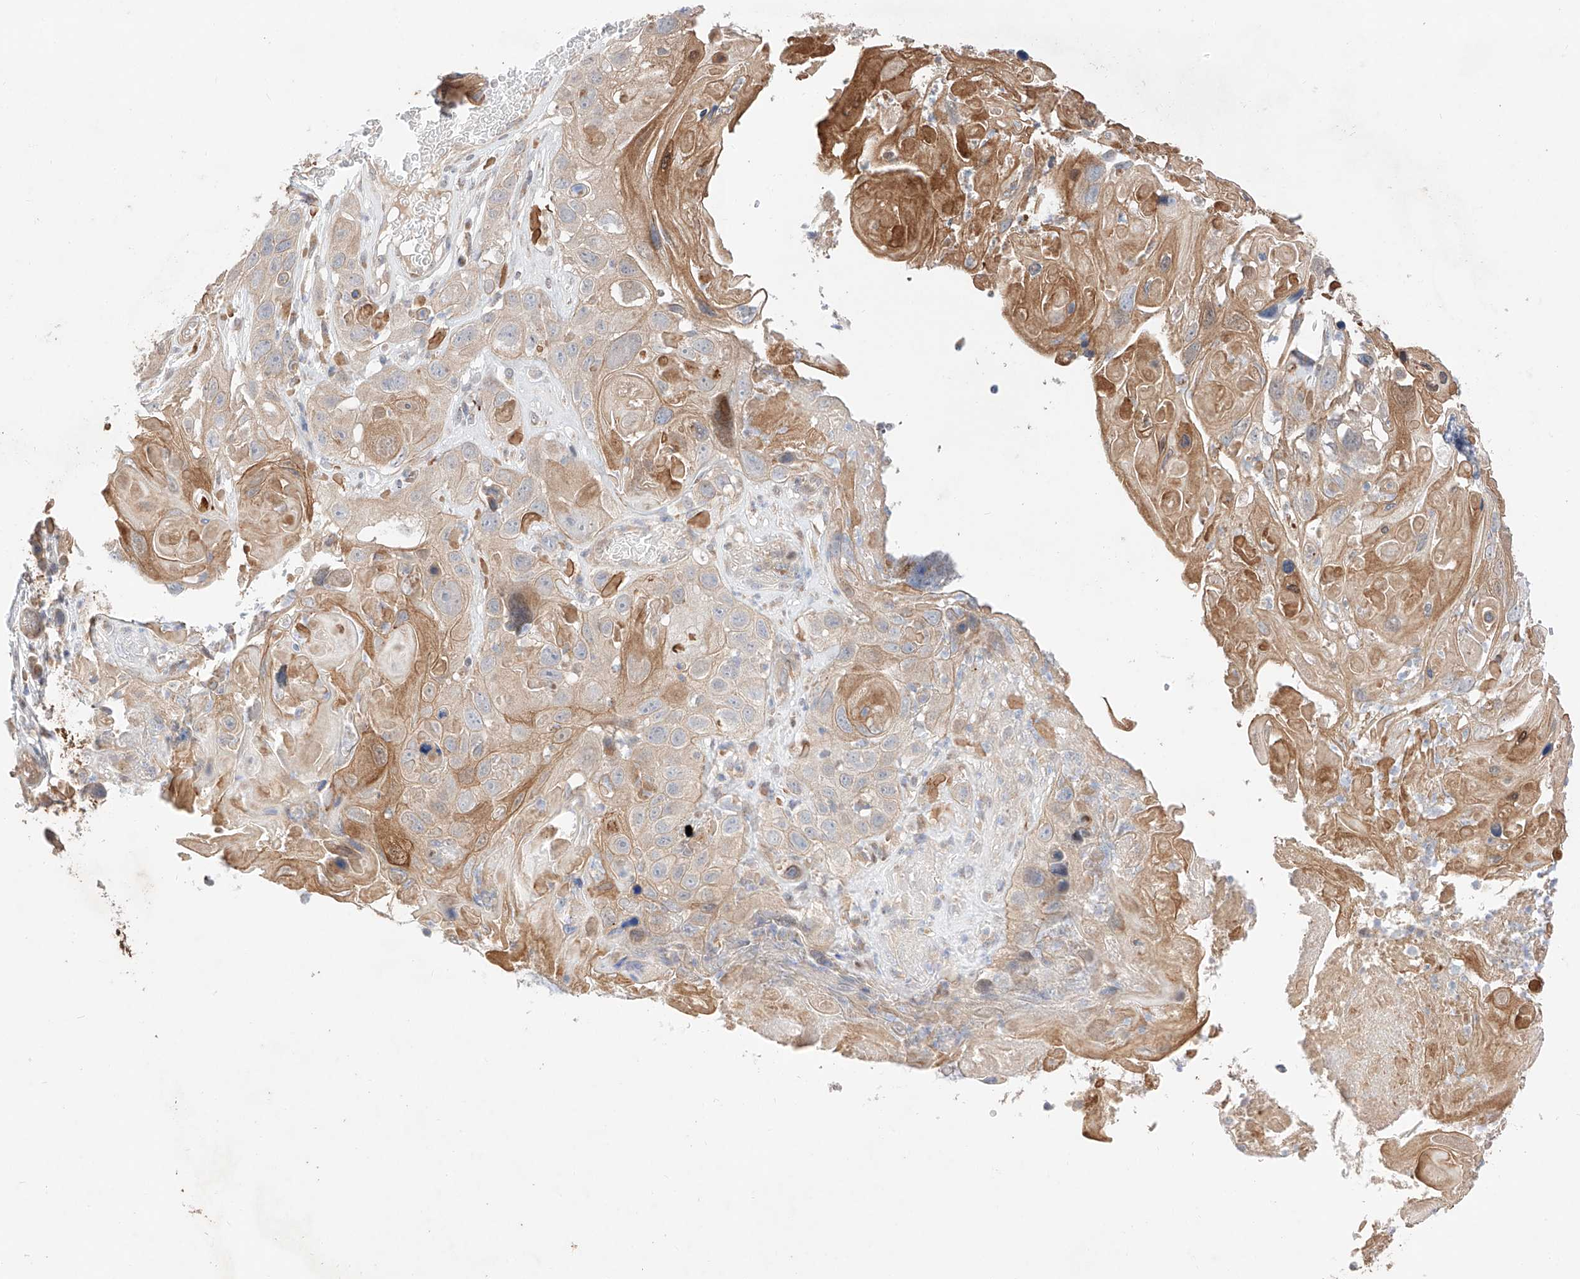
{"staining": {"intensity": "moderate", "quantity": "25%-75%", "location": "cytoplasmic/membranous"}, "tissue": "skin cancer", "cell_type": "Tumor cells", "image_type": "cancer", "snomed": [{"axis": "morphology", "description": "Squamous cell carcinoma, NOS"}, {"axis": "topography", "description": "Skin"}], "caption": "Squamous cell carcinoma (skin) stained with a brown dye demonstrates moderate cytoplasmic/membranous positive positivity in about 25%-75% of tumor cells.", "gene": "GCNT1", "patient": {"sex": "male", "age": 55}}